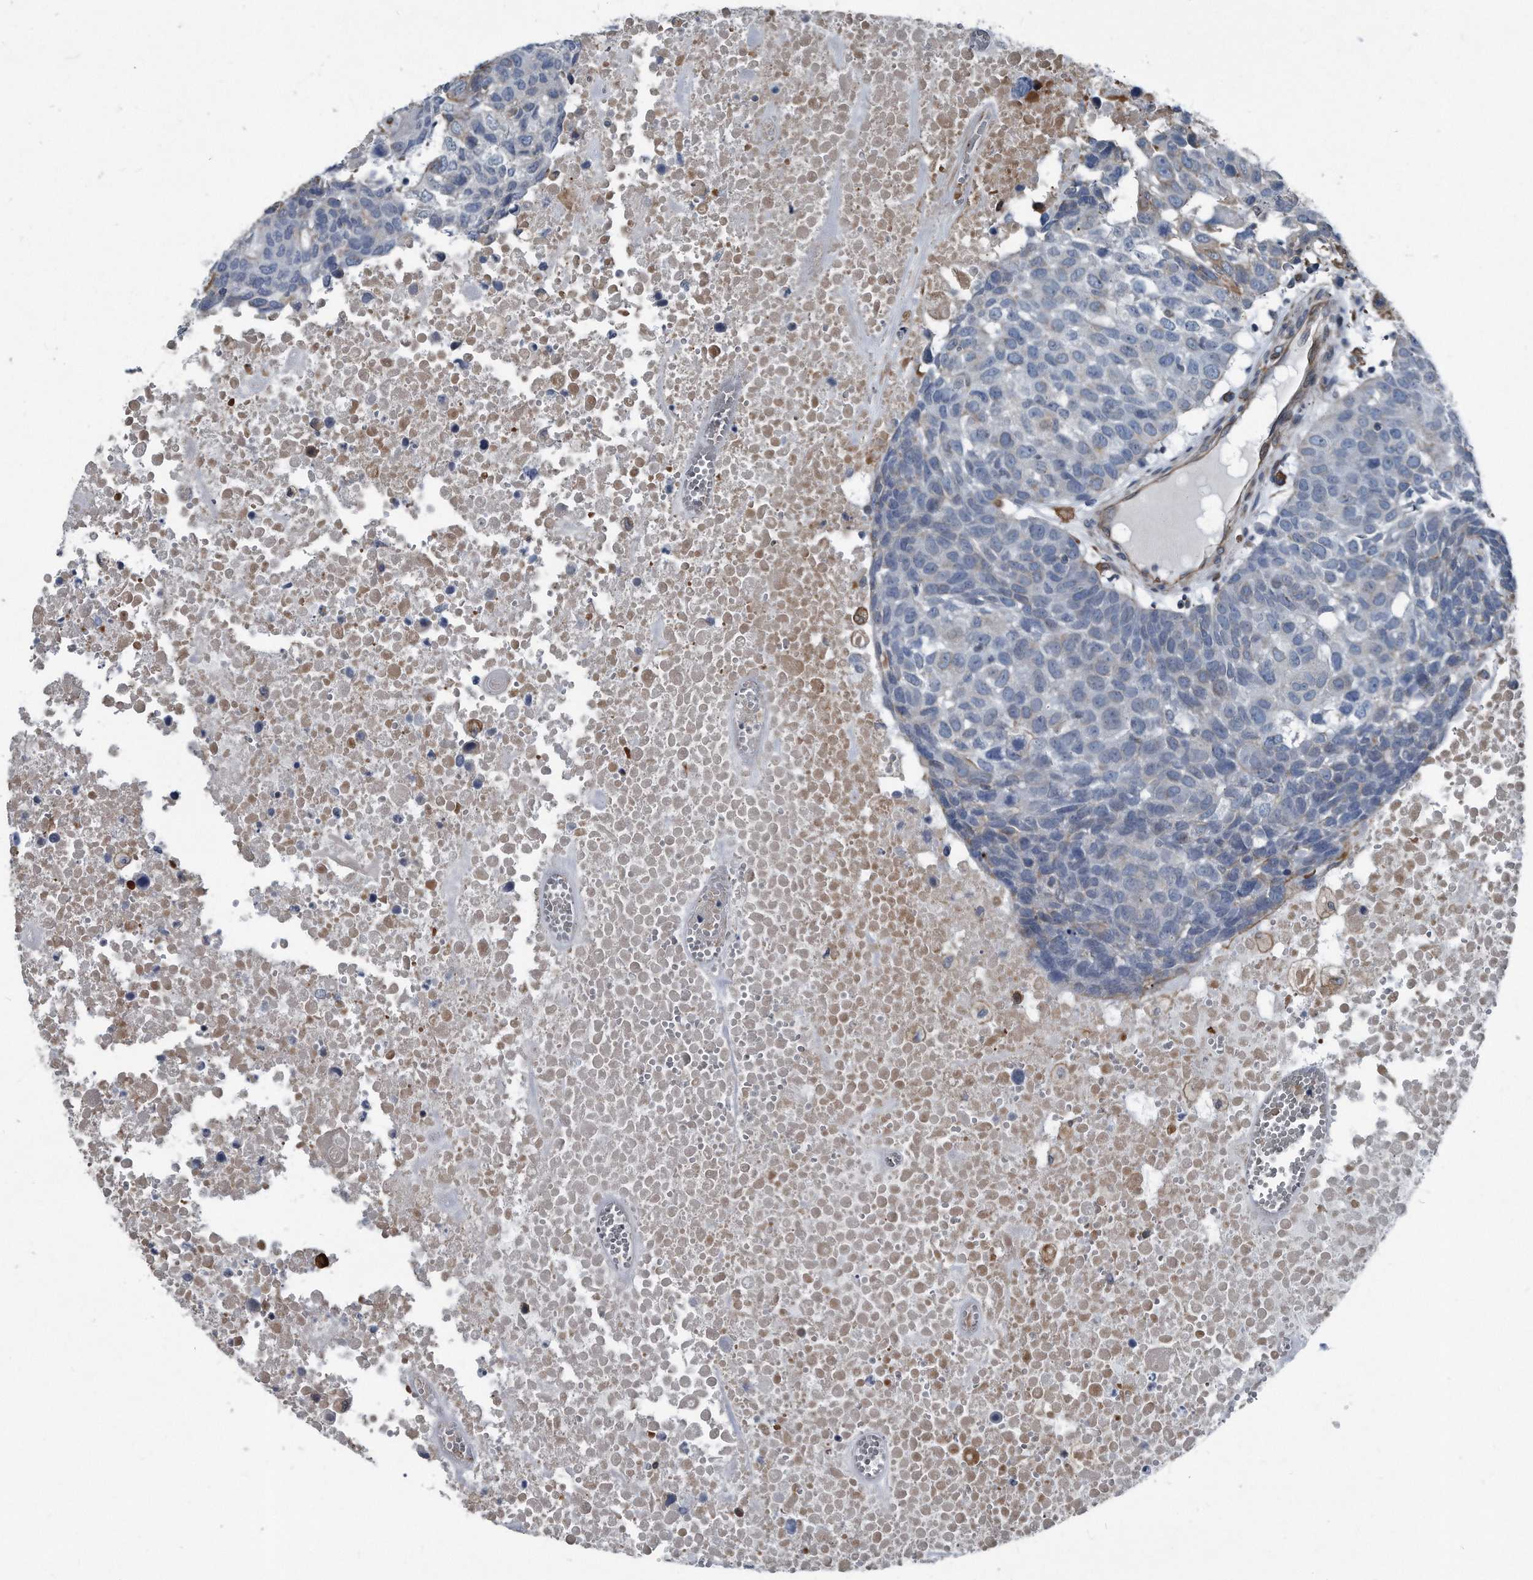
{"staining": {"intensity": "moderate", "quantity": "<25%", "location": "cytoplasmic/membranous"}, "tissue": "head and neck cancer", "cell_type": "Tumor cells", "image_type": "cancer", "snomed": [{"axis": "morphology", "description": "Squamous cell carcinoma, NOS"}, {"axis": "topography", "description": "Head-Neck"}], "caption": "Immunohistochemical staining of human head and neck squamous cell carcinoma demonstrates low levels of moderate cytoplasmic/membranous staining in about <25% of tumor cells. The protein is stained brown, and the nuclei are stained in blue (DAB IHC with brightfield microscopy, high magnification).", "gene": "PLEC", "patient": {"sex": "male", "age": 66}}